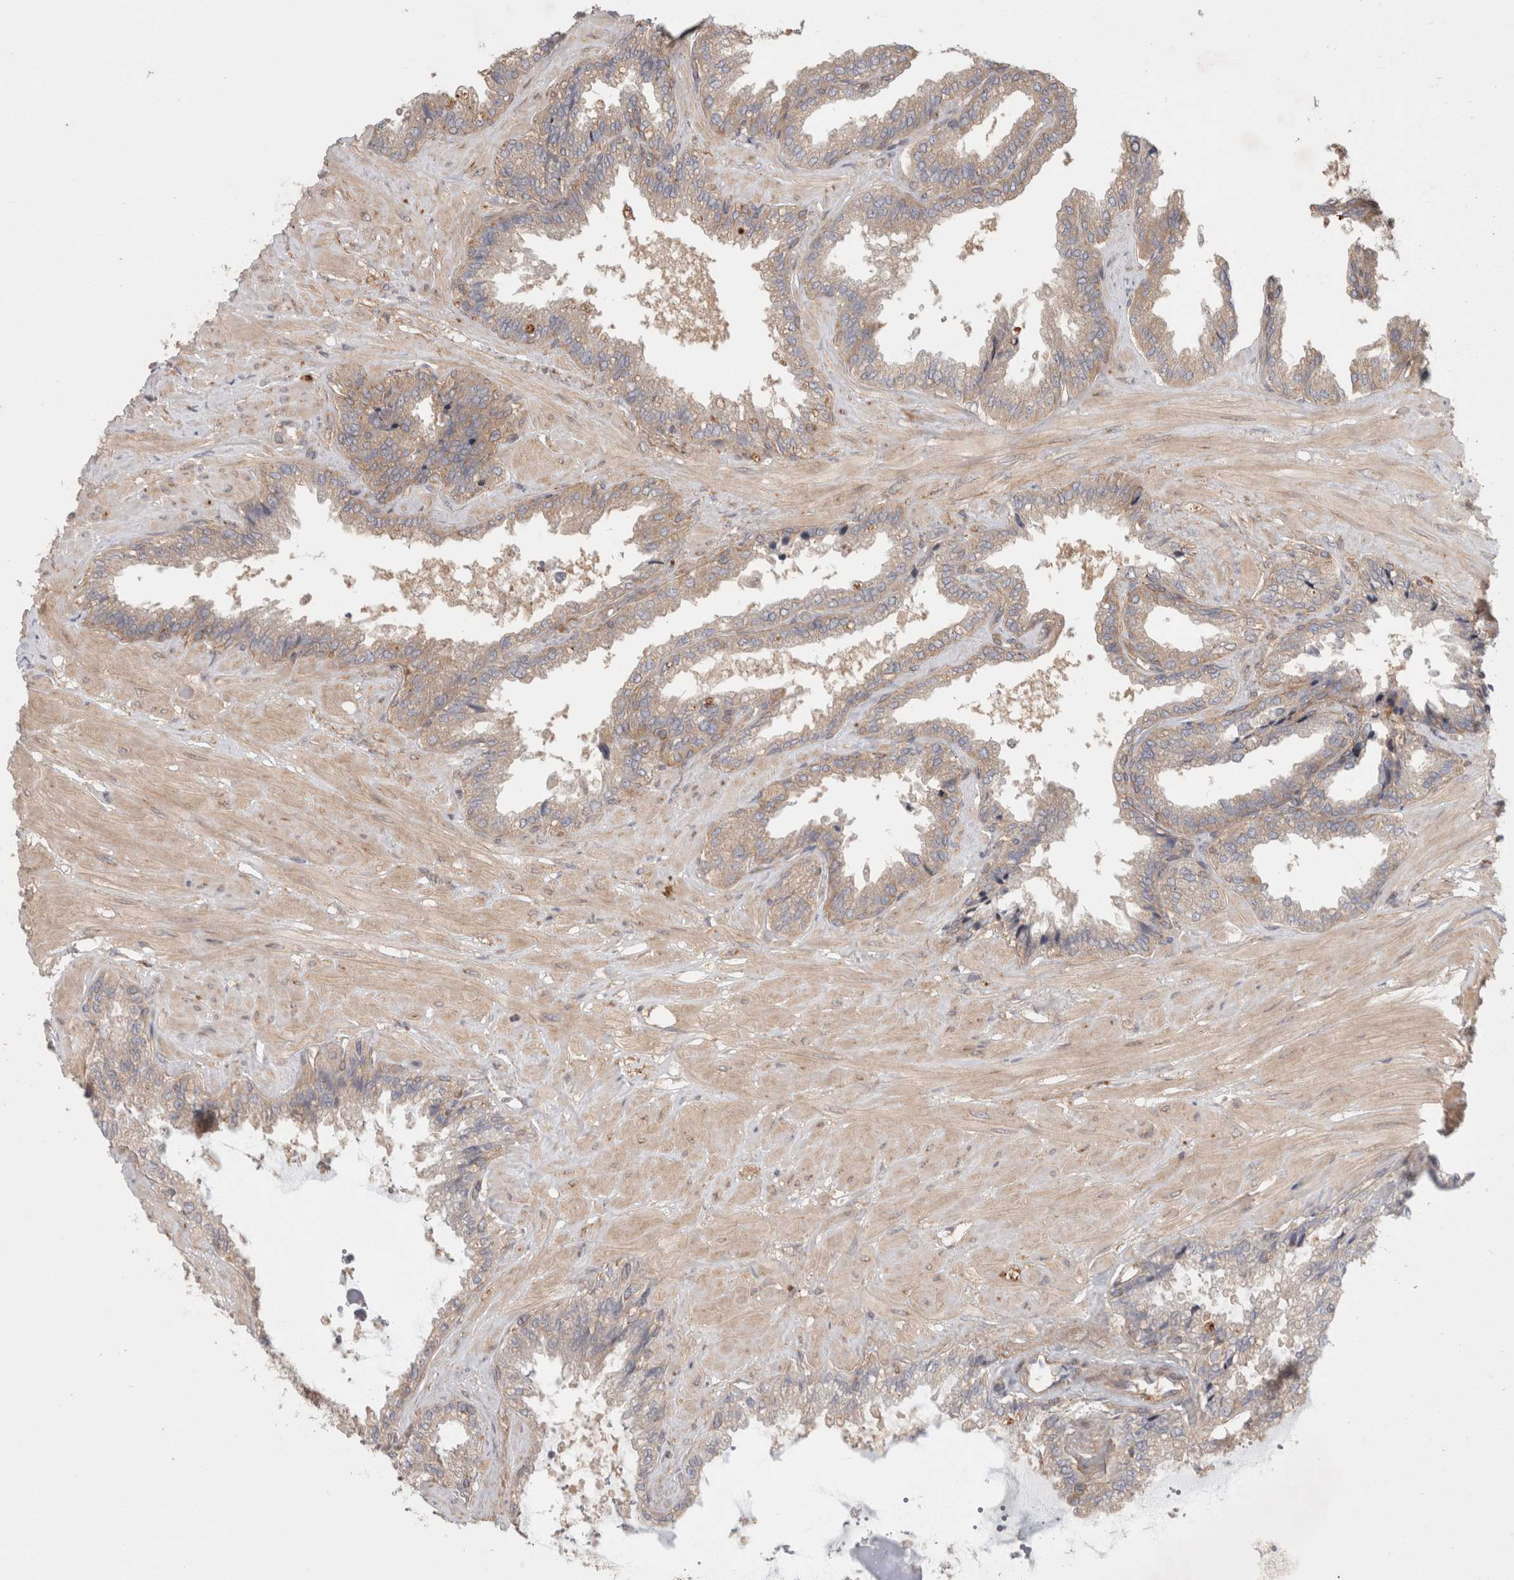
{"staining": {"intensity": "moderate", "quantity": "25%-75%", "location": "cytoplasmic/membranous"}, "tissue": "seminal vesicle", "cell_type": "Glandular cells", "image_type": "normal", "snomed": [{"axis": "morphology", "description": "Normal tissue, NOS"}, {"axis": "topography", "description": "Seminal veicle"}], "caption": "Immunohistochemical staining of normal human seminal vesicle reveals 25%-75% levels of moderate cytoplasmic/membranous protein expression in about 25%-75% of glandular cells. (IHC, brightfield microscopy, high magnification).", "gene": "HROB", "patient": {"sex": "male", "age": 46}}